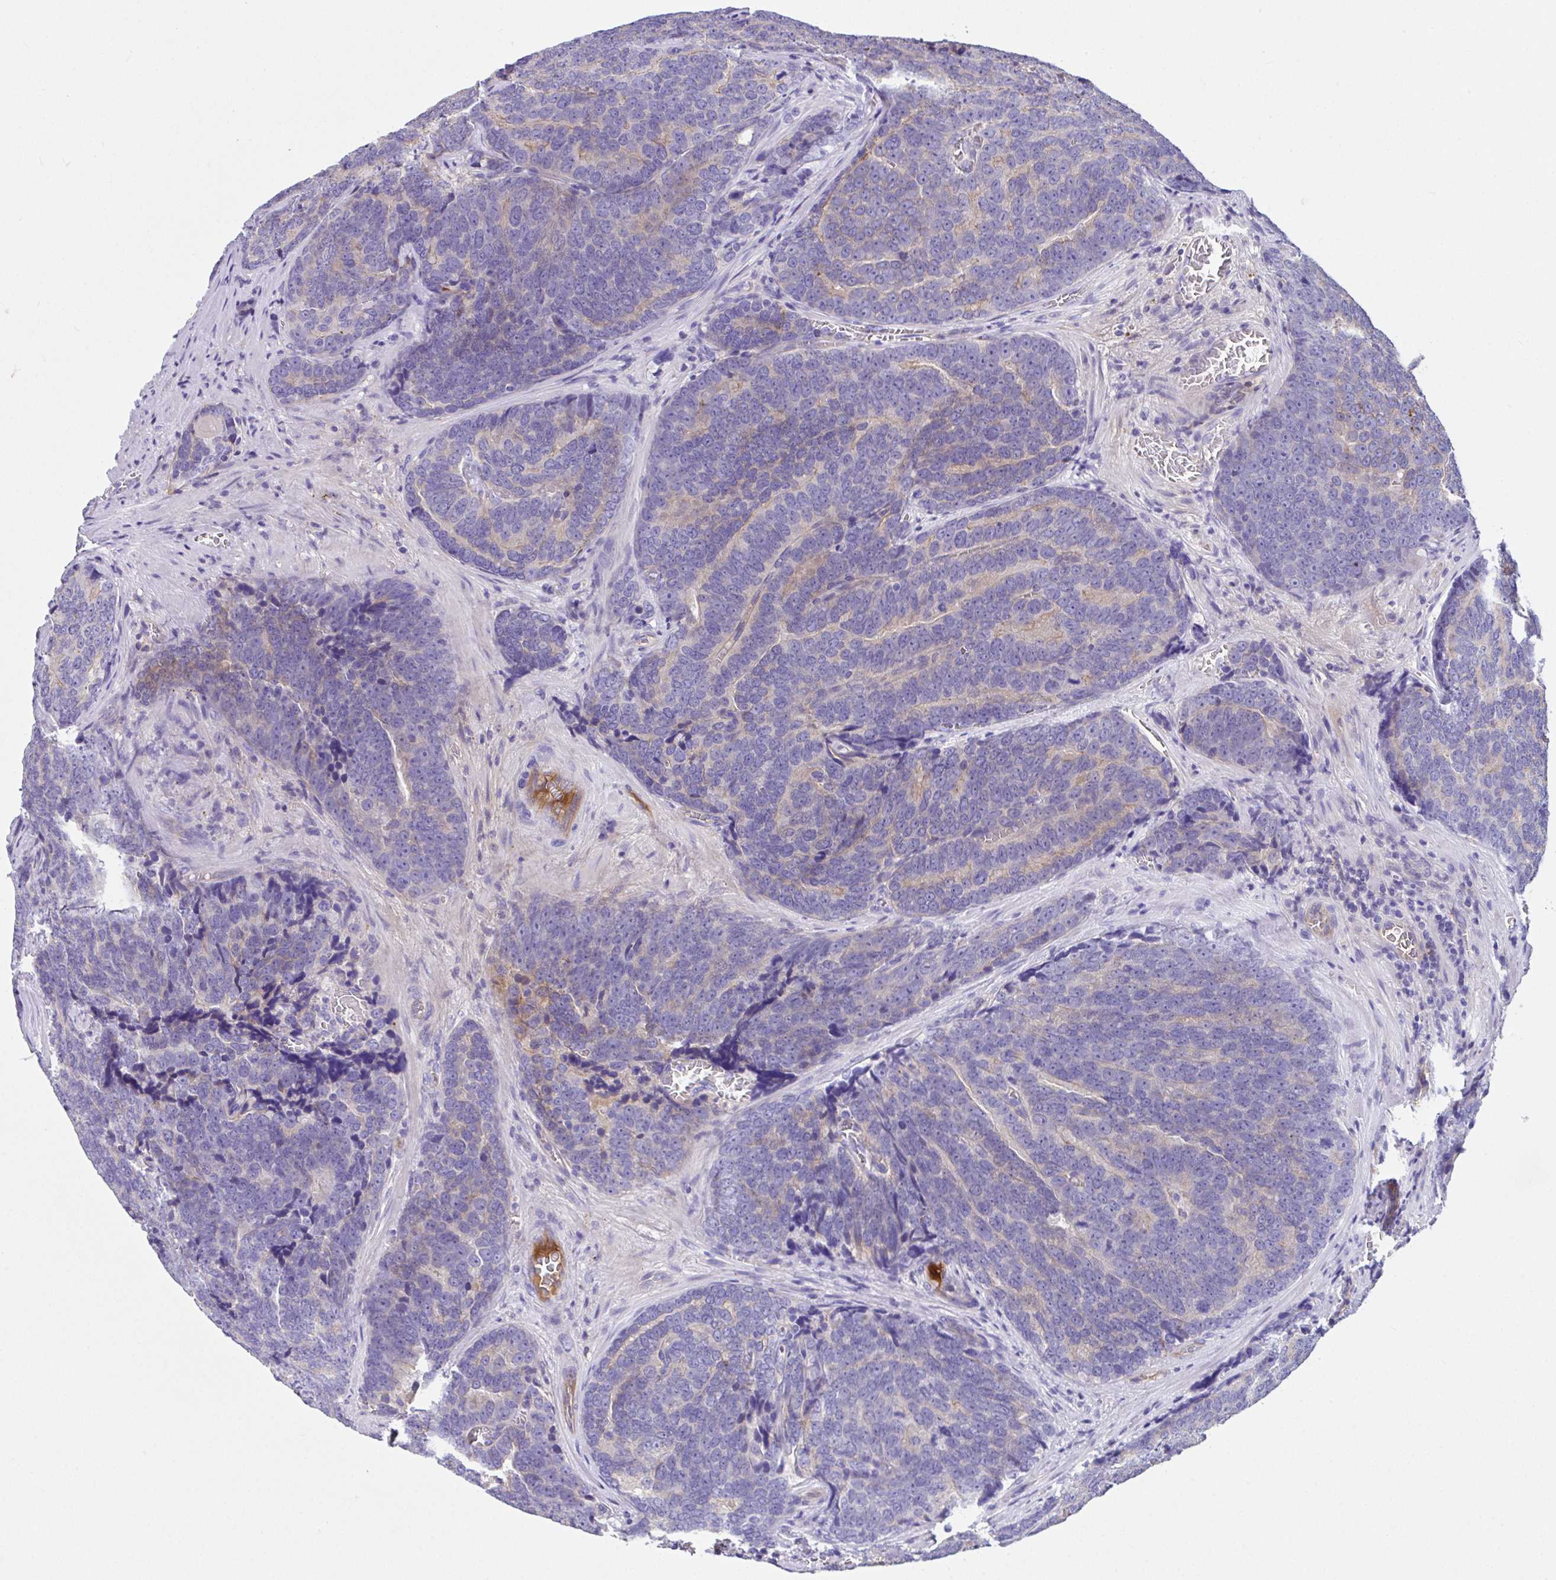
{"staining": {"intensity": "weak", "quantity": "<25%", "location": "cytoplasmic/membranous"}, "tissue": "prostate cancer", "cell_type": "Tumor cells", "image_type": "cancer", "snomed": [{"axis": "morphology", "description": "Adenocarcinoma, Low grade"}, {"axis": "topography", "description": "Prostate"}], "caption": "Prostate cancer stained for a protein using immunohistochemistry (IHC) reveals no staining tumor cells.", "gene": "ZNF813", "patient": {"sex": "male", "age": 62}}